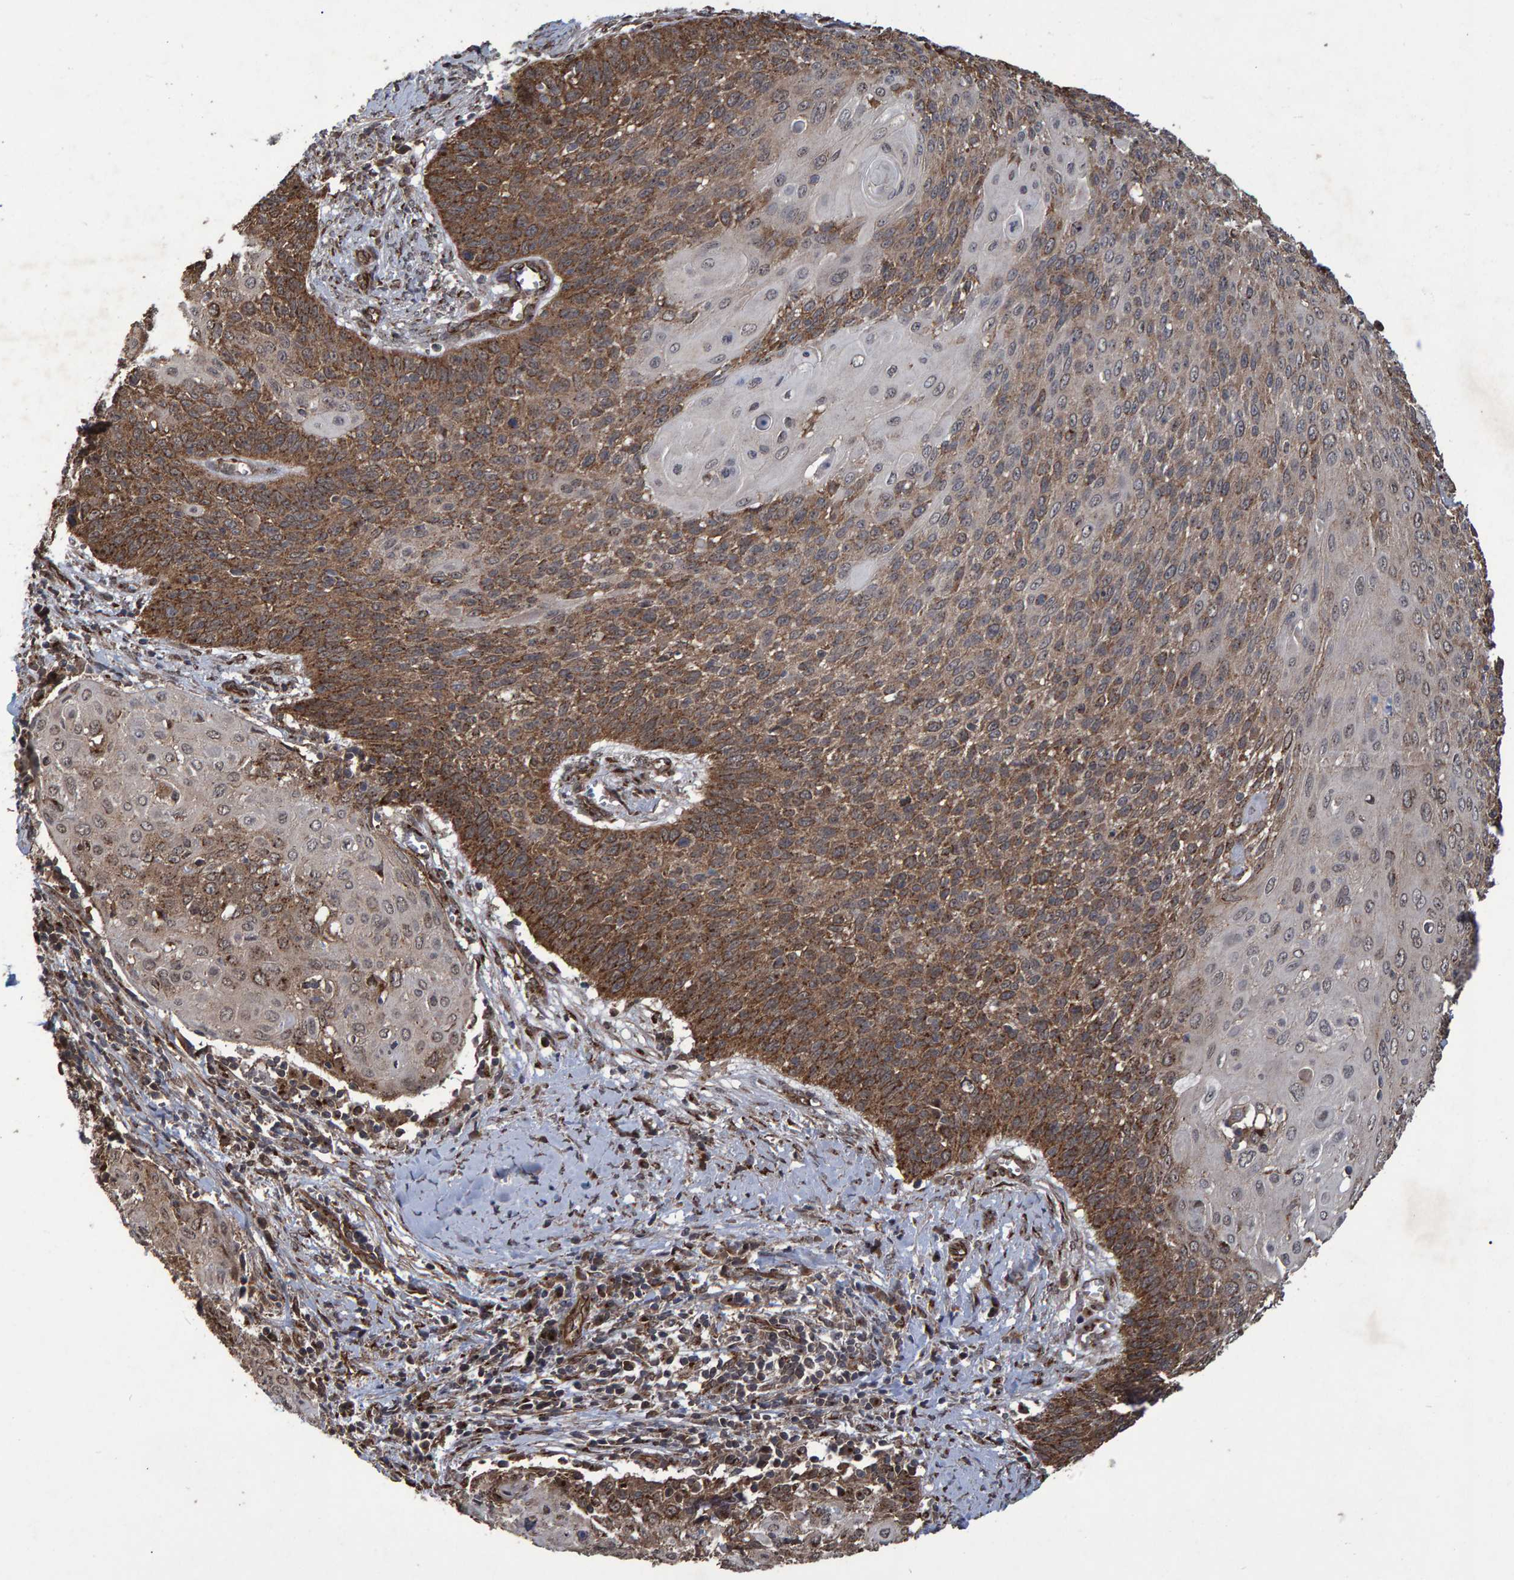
{"staining": {"intensity": "moderate", "quantity": ">75%", "location": "cytoplasmic/membranous"}, "tissue": "cervical cancer", "cell_type": "Tumor cells", "image_type": "cancer", "snomed": [{"axis": "morphology", "description": "Squamous cell carcinoma, NOS"}, {"axis": "topography", "description": "Cervix"}], "caption": "Moderate cytoplasmic/membranous protein positivity is identified in about >75% of tumor cells in cervical squamous cell carcinoma.", "gene": "TRIM68", "patient": {"sex": "female", "age": 39}}